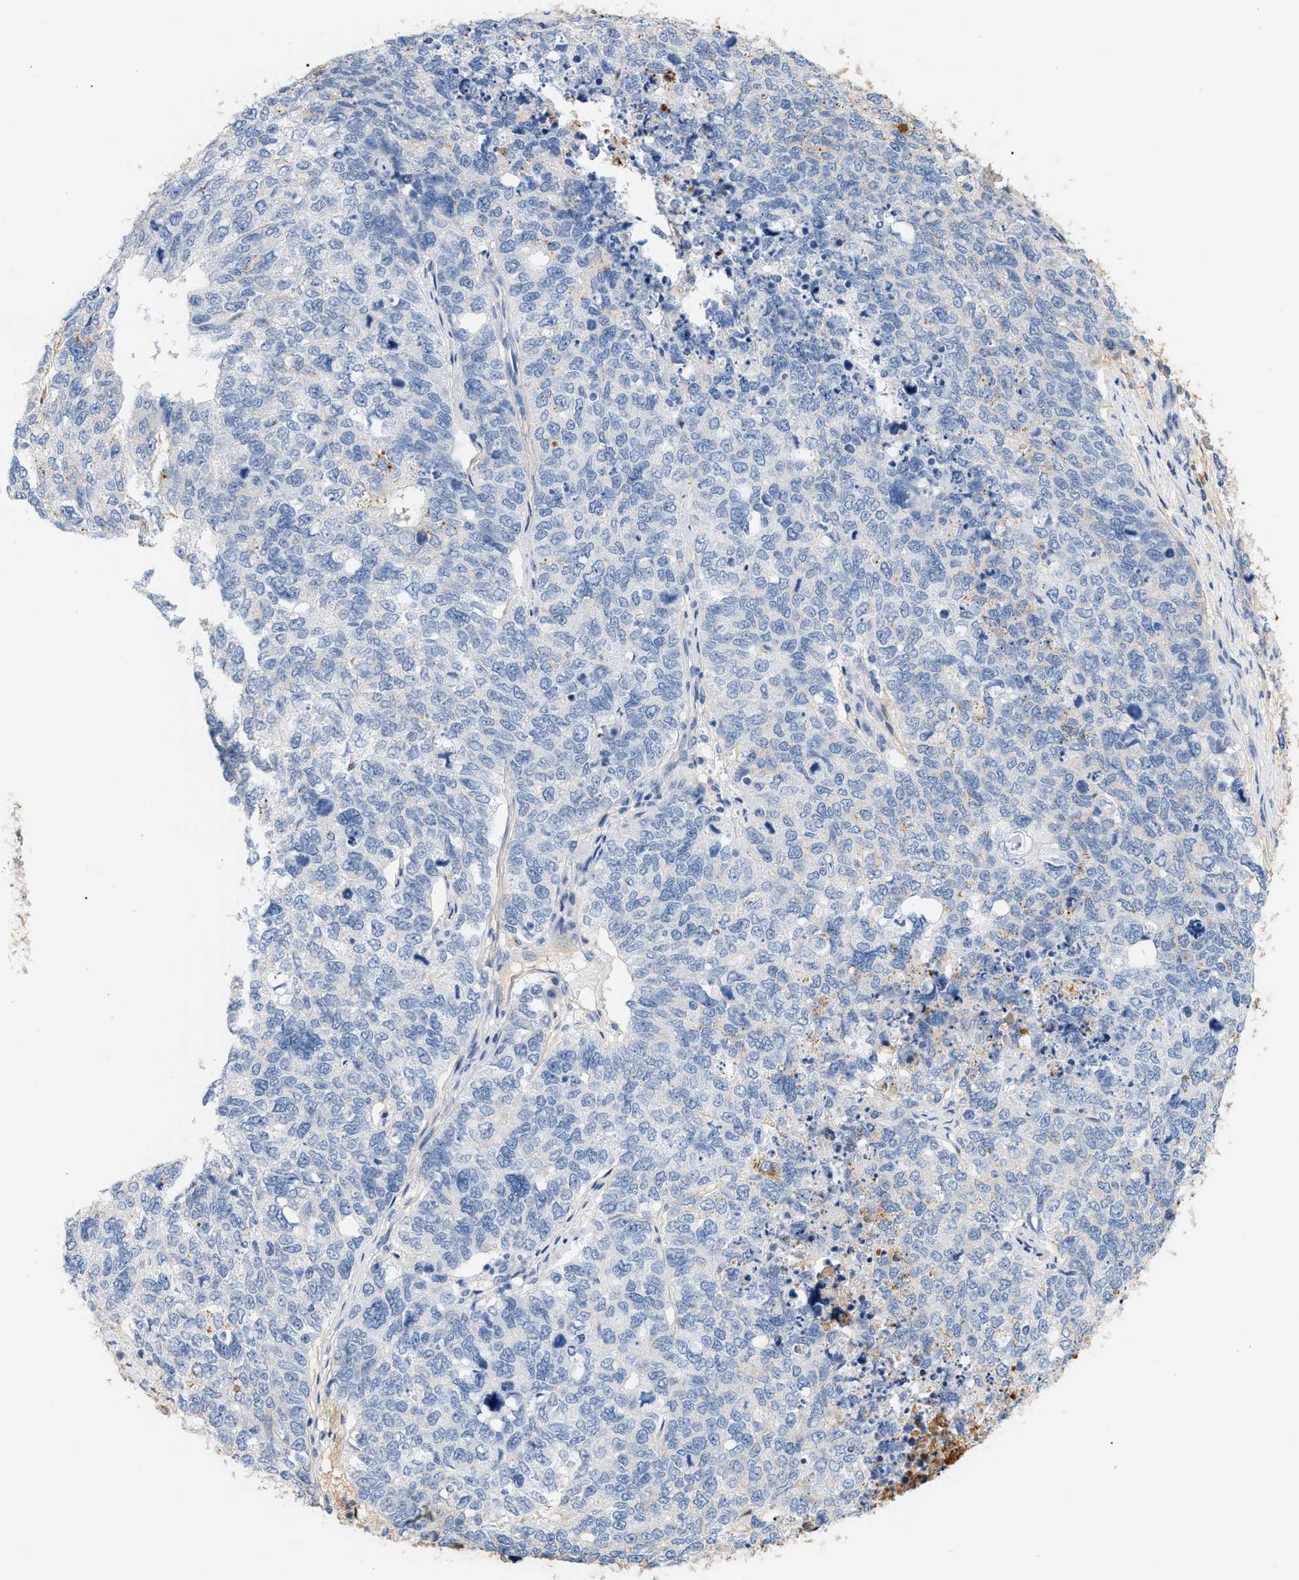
{"staining": {"intensity": "negative", "quantity": "none", "location": "none"}, "tissue": "cervical cancer", "cell_type": "Tumor cells", "image_type": "cancer", "snomed": [{"axis": "morphology", "description": "Squamous cell carcinoma, NOS"}, {"axis": "topography", "description": "Cervix"}], "caption": "An image of human cervical cancer (squamous cell carcinoma) is negative for staining in tumor cells.", "gene": "CFH", "patient": {"sex": "female", "age": 63}}